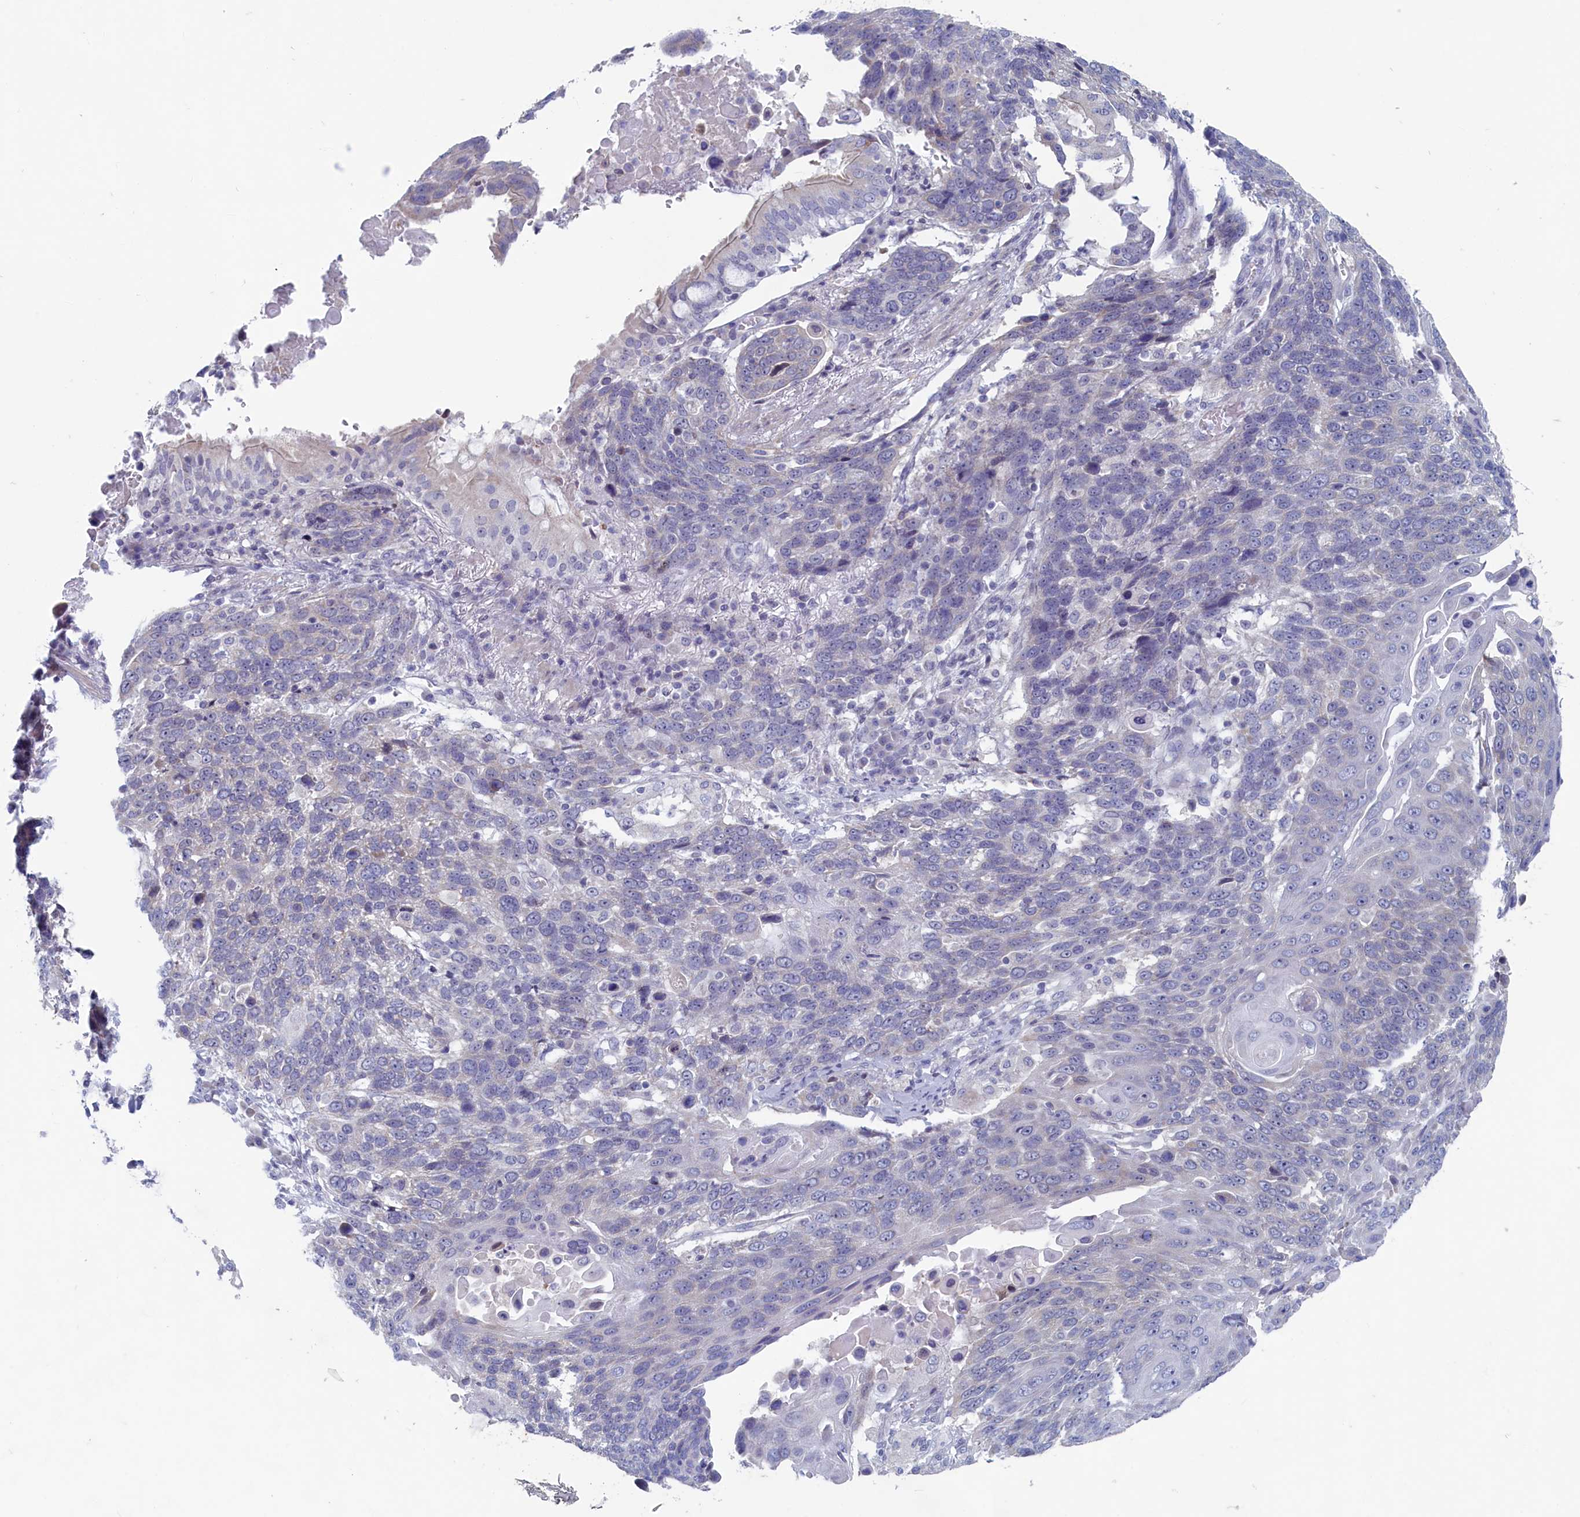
{"staining": {"intensity": "negative", "quantity": "none", "location": "none"}, "tissue": "lung cancer", "cell_type": "Tumor cells", "image_type": "cancer", "snomed": [{"axis": "morphology", "description": "Squamous cell carcinoma, NOS"}, {"axis": "topography", "description": "Lung"}], "caption": "A photomicrograph of human squamous cell carcinoma (lung) is negative for staining in tumor cells.", "gene": "WDR76", "patient": {"sex": "male", "age": 66}}